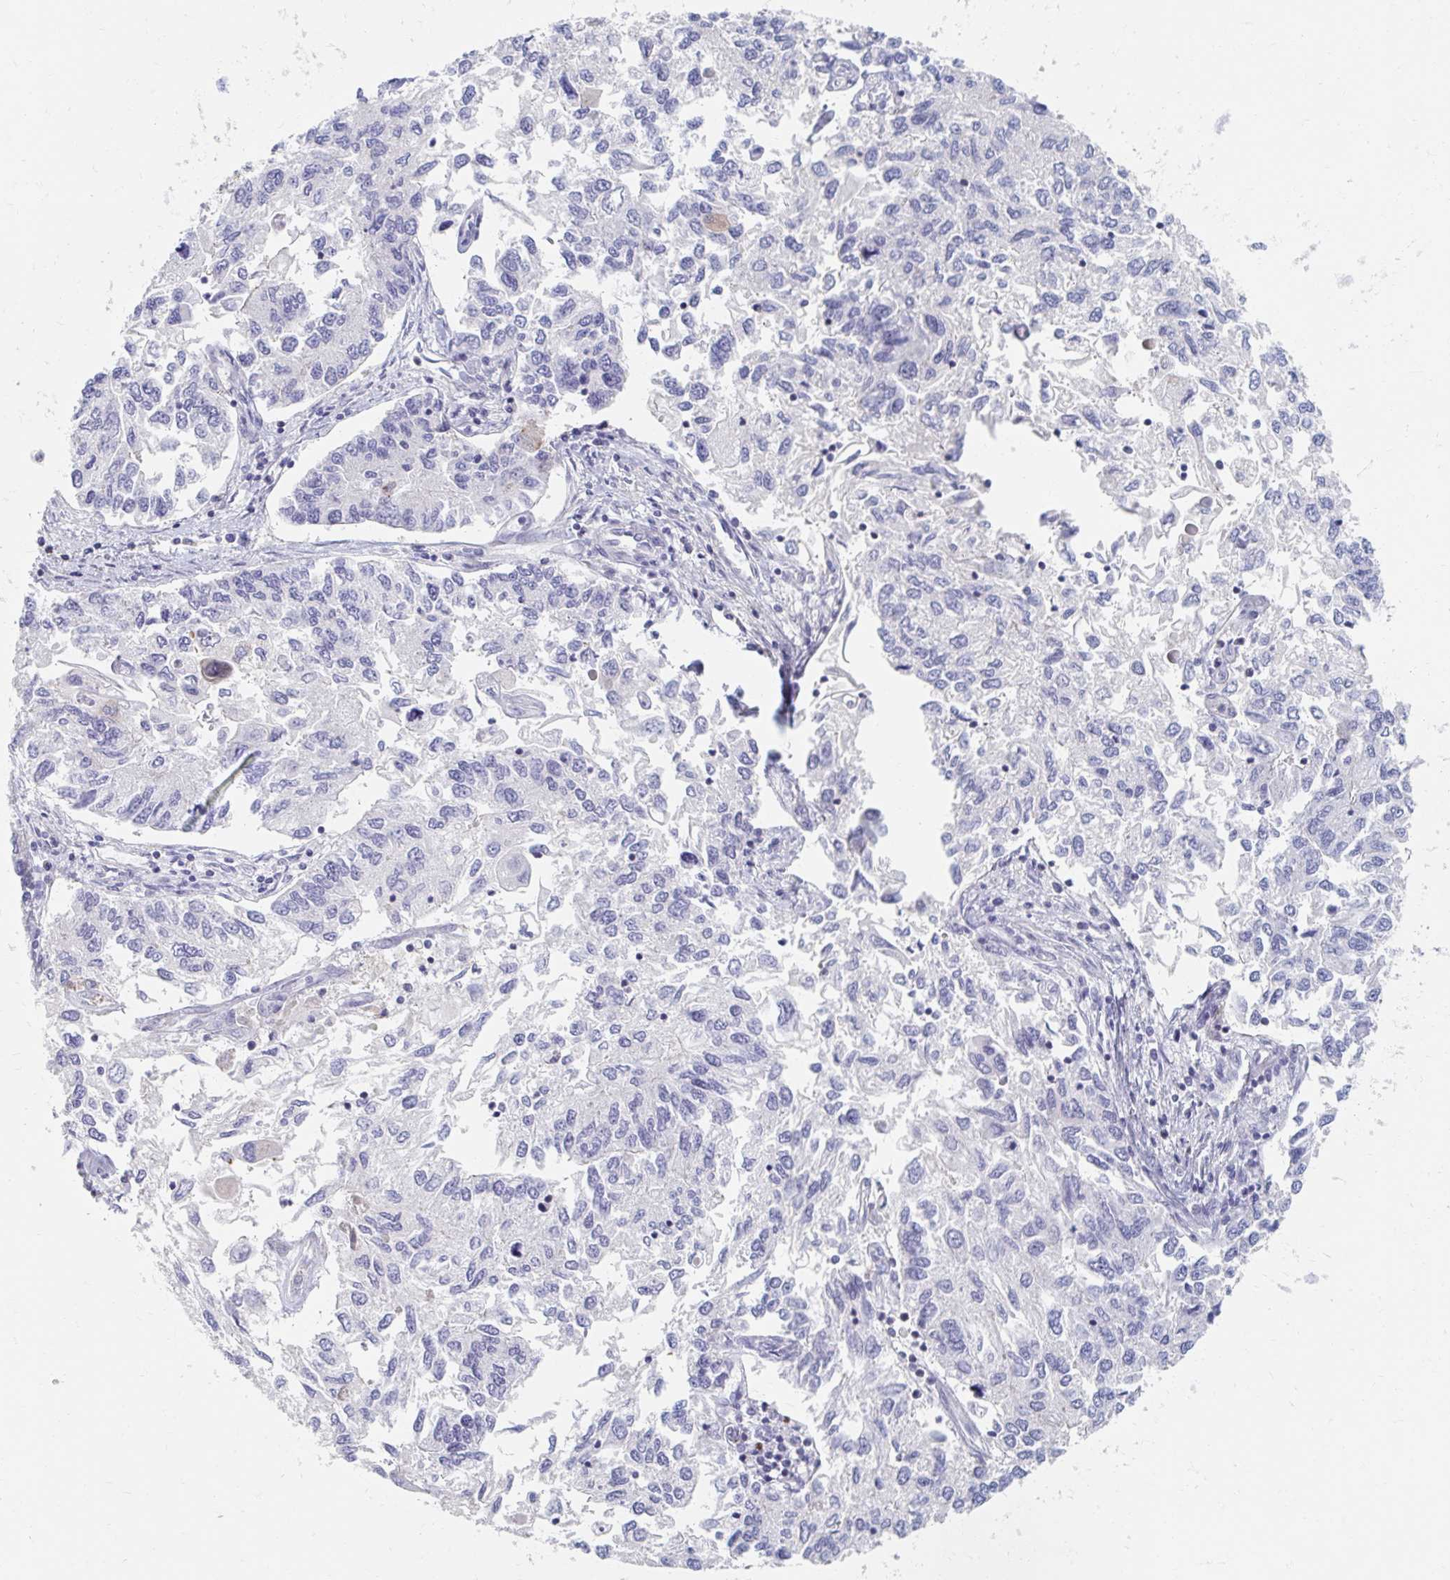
{"staining": {"intensity": "negative", "quantity": "none", "location": "none"}, "tissue": "endometrial cancer", "cell_type": "Tumor cells", "image_type": "cancer", "snomed": [{"axis": "morphology", "description": "Carcinoma, NOS"}, {"axis": "topography", "description": "Uterus"}], "caption": "This is an IHC image of human endometrial cancer. There is no expression in tumor cells.", "gene": "MYLK2", "patient": {"sex": "female", "age": 76}}